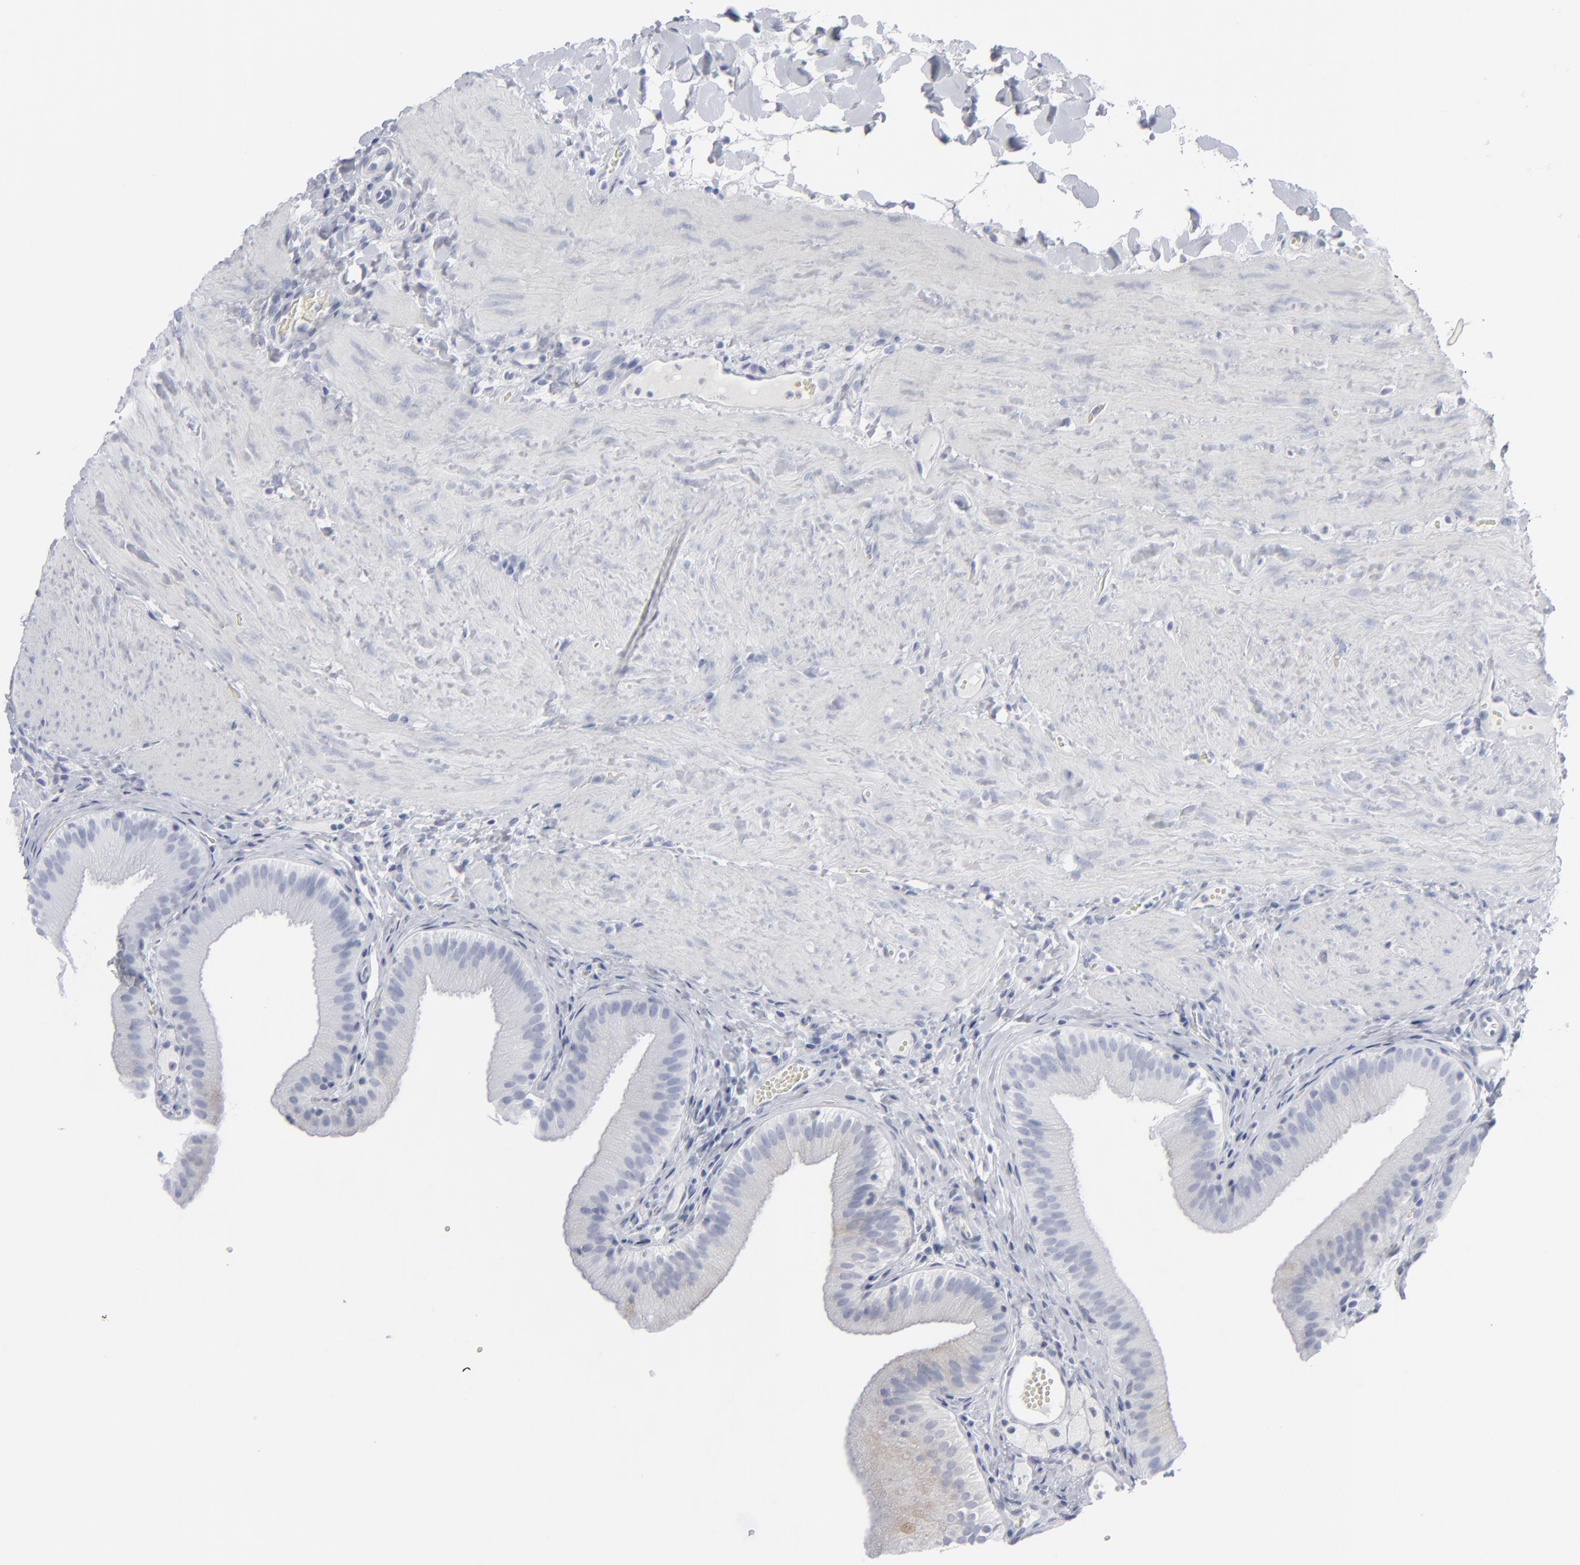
{"staining": {"intensity": "weak", "quantity": "<25%", "location": "cytoplasmic/membranous"}, "tissue": "gallbladder", "cell_type": "Glandular cells", "image_type": "normal", "snomed": [{"axis": "morphology", "description": "Normal tissue, NOS"}, {"axis": "topography", "description": "Gallbladder"}], "caption": "DAB immunohistochemical staining of unremarkable human gallbladder reveals no significant staining in glandular cells.", "gene": "MSLN", "patient": {"sex": "female", "age": 24}}